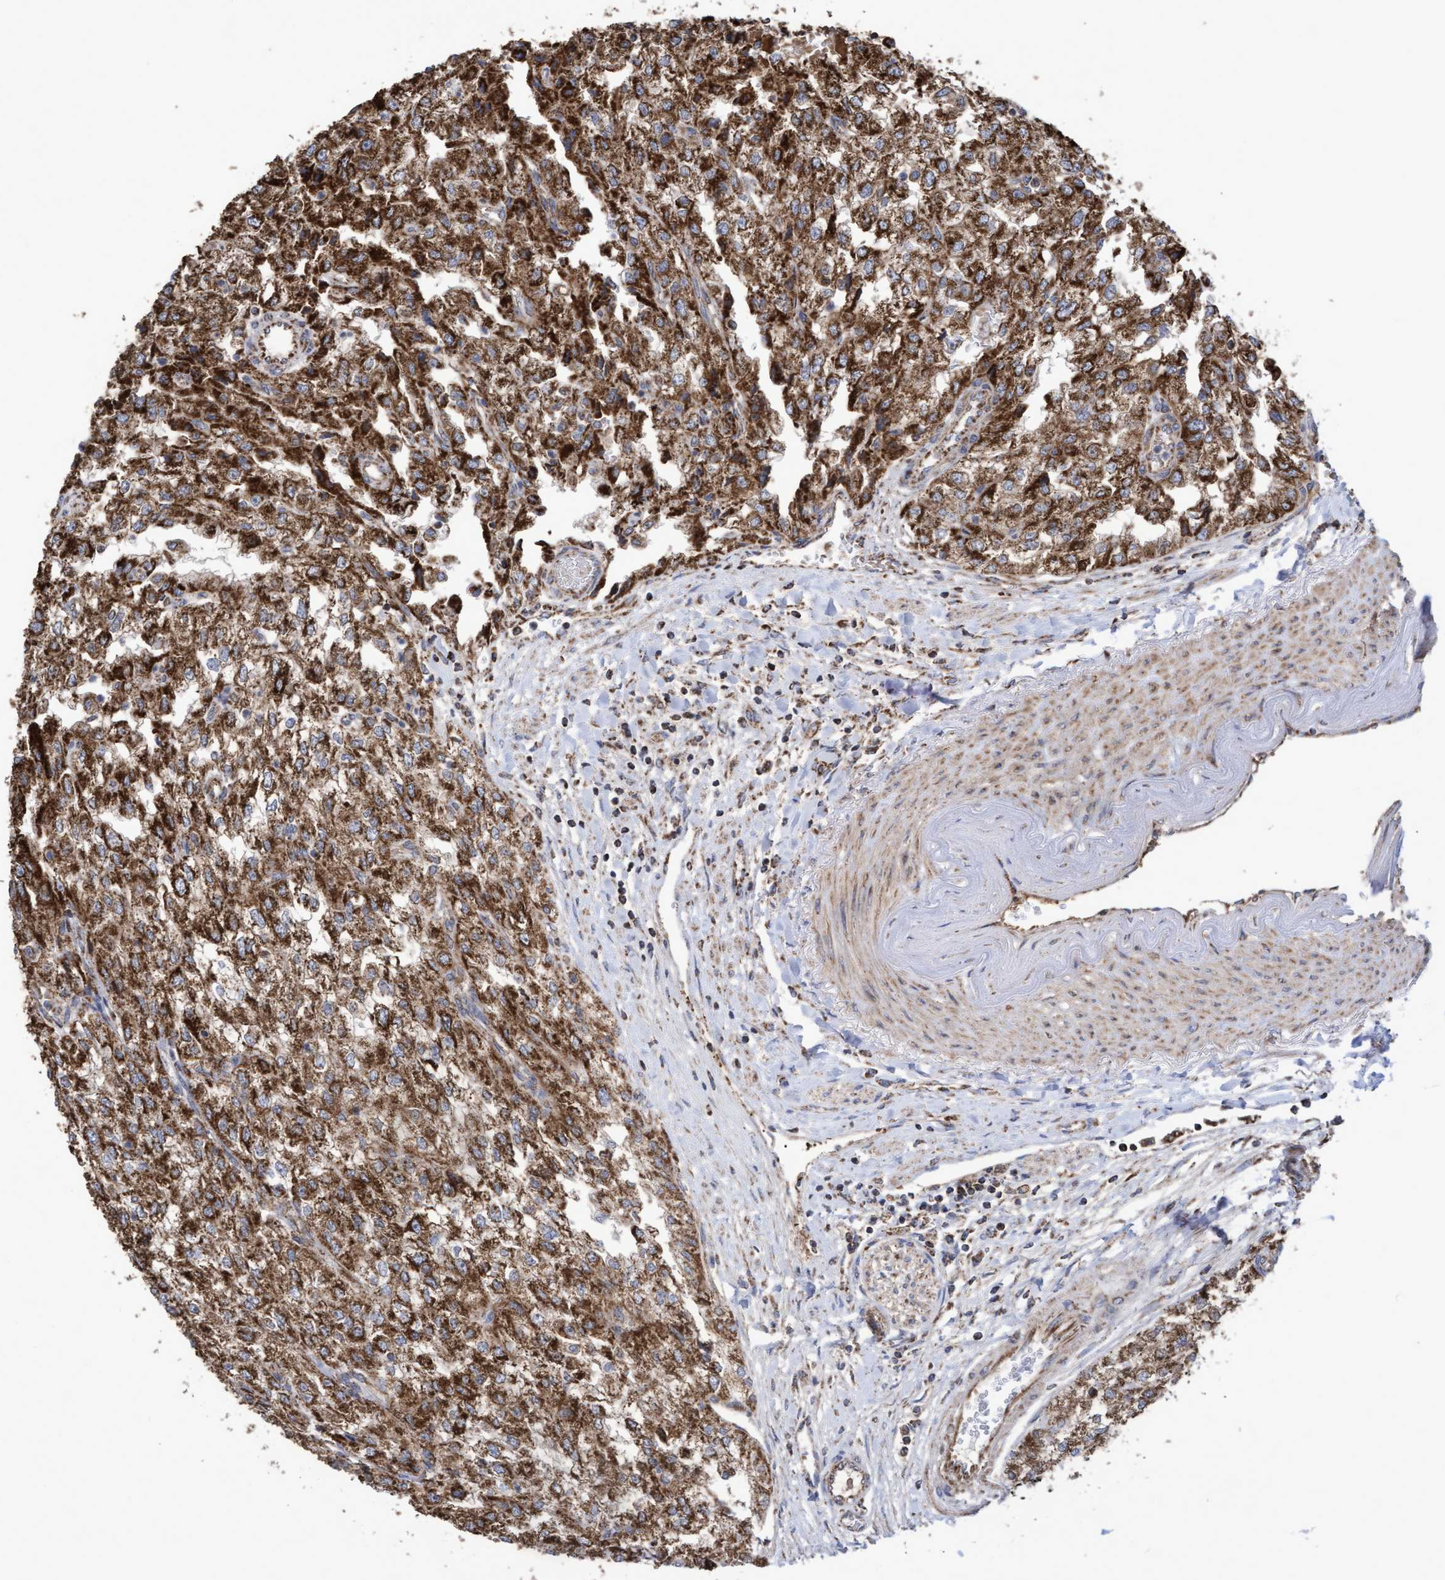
{"staining": {"intensity": "strong", "quantity": ">75%", "location": "cytoplasmic/membranous"}, "tissue": "renal cancer", "cell_type": "Tumor cells", "image_type": "cancer", "snomed": [{"axis": "morphology", "description": "Adenocarcinoma, NOS"}, {"axis": "topography", "description": "Kidney"}], "caption": "A brown stain labels strong cytoplasmic/membranous positivity of a protein in human renal cancer (adenocarcinoma) tumor cells. Immunohistochemistry stains the protein of interest in brown and the nuclei are stained blue.", "gene": "COBL", "patient": {"sex": "female", "age": 54}}